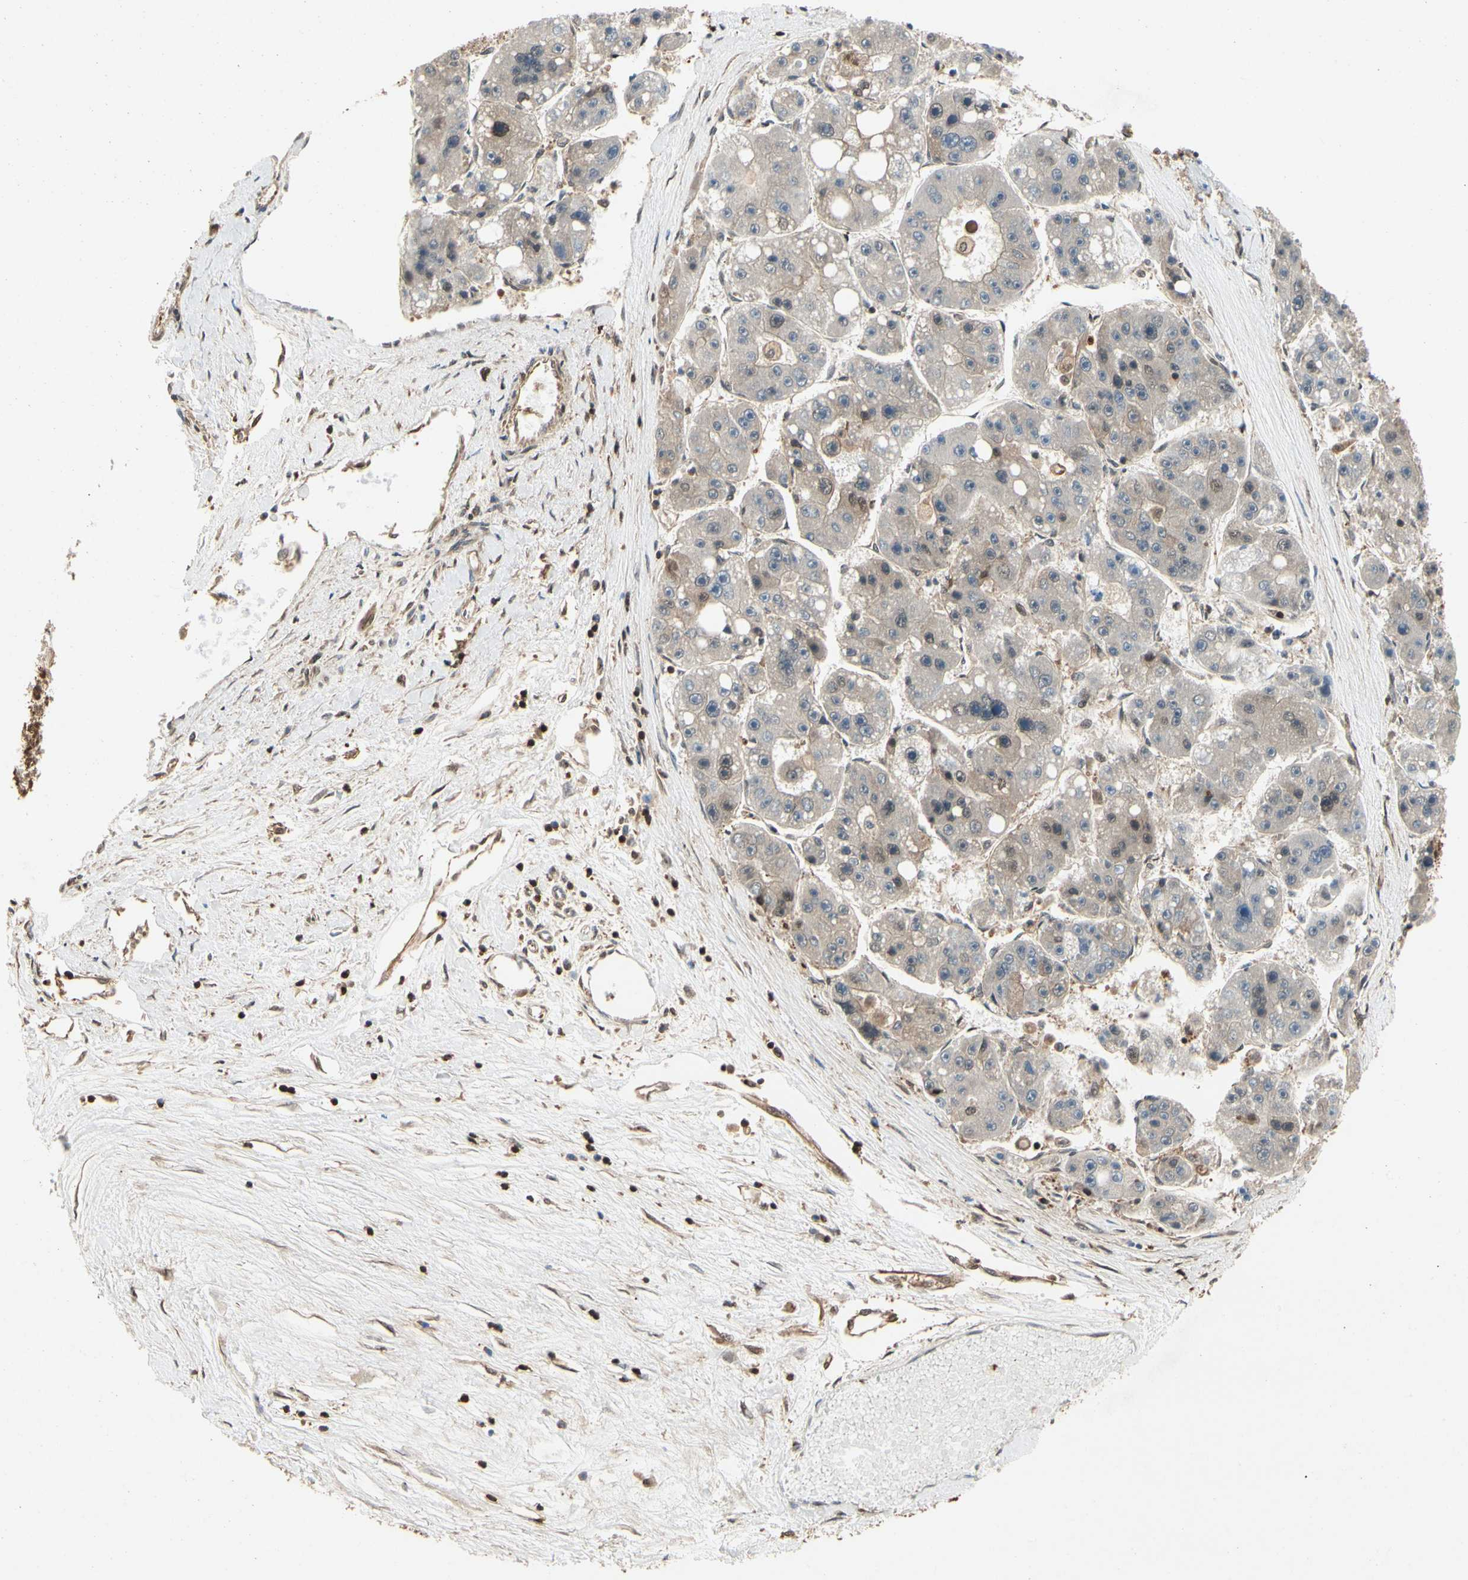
{"staining": {"intensity": "weak", "quantity": "<25%", "location": "cytoplasmic/membranous"}, "tissue": "liver cancer", "cell_type": "Tumor cells", "image_type": "cancer", "snomed": [{"axis": "morphology", "description": "Carcinoma, Hepatocellular, NOS"}, {"axis": "topography", "description": "Liver"}], "caption": "Hepatocellular carcinoma (liver) was stained to show a protein in brown. There is no significant staining in tumor cells.", "gene": "YWHAQ", "patient": {"sex": "female", "age": 61}}